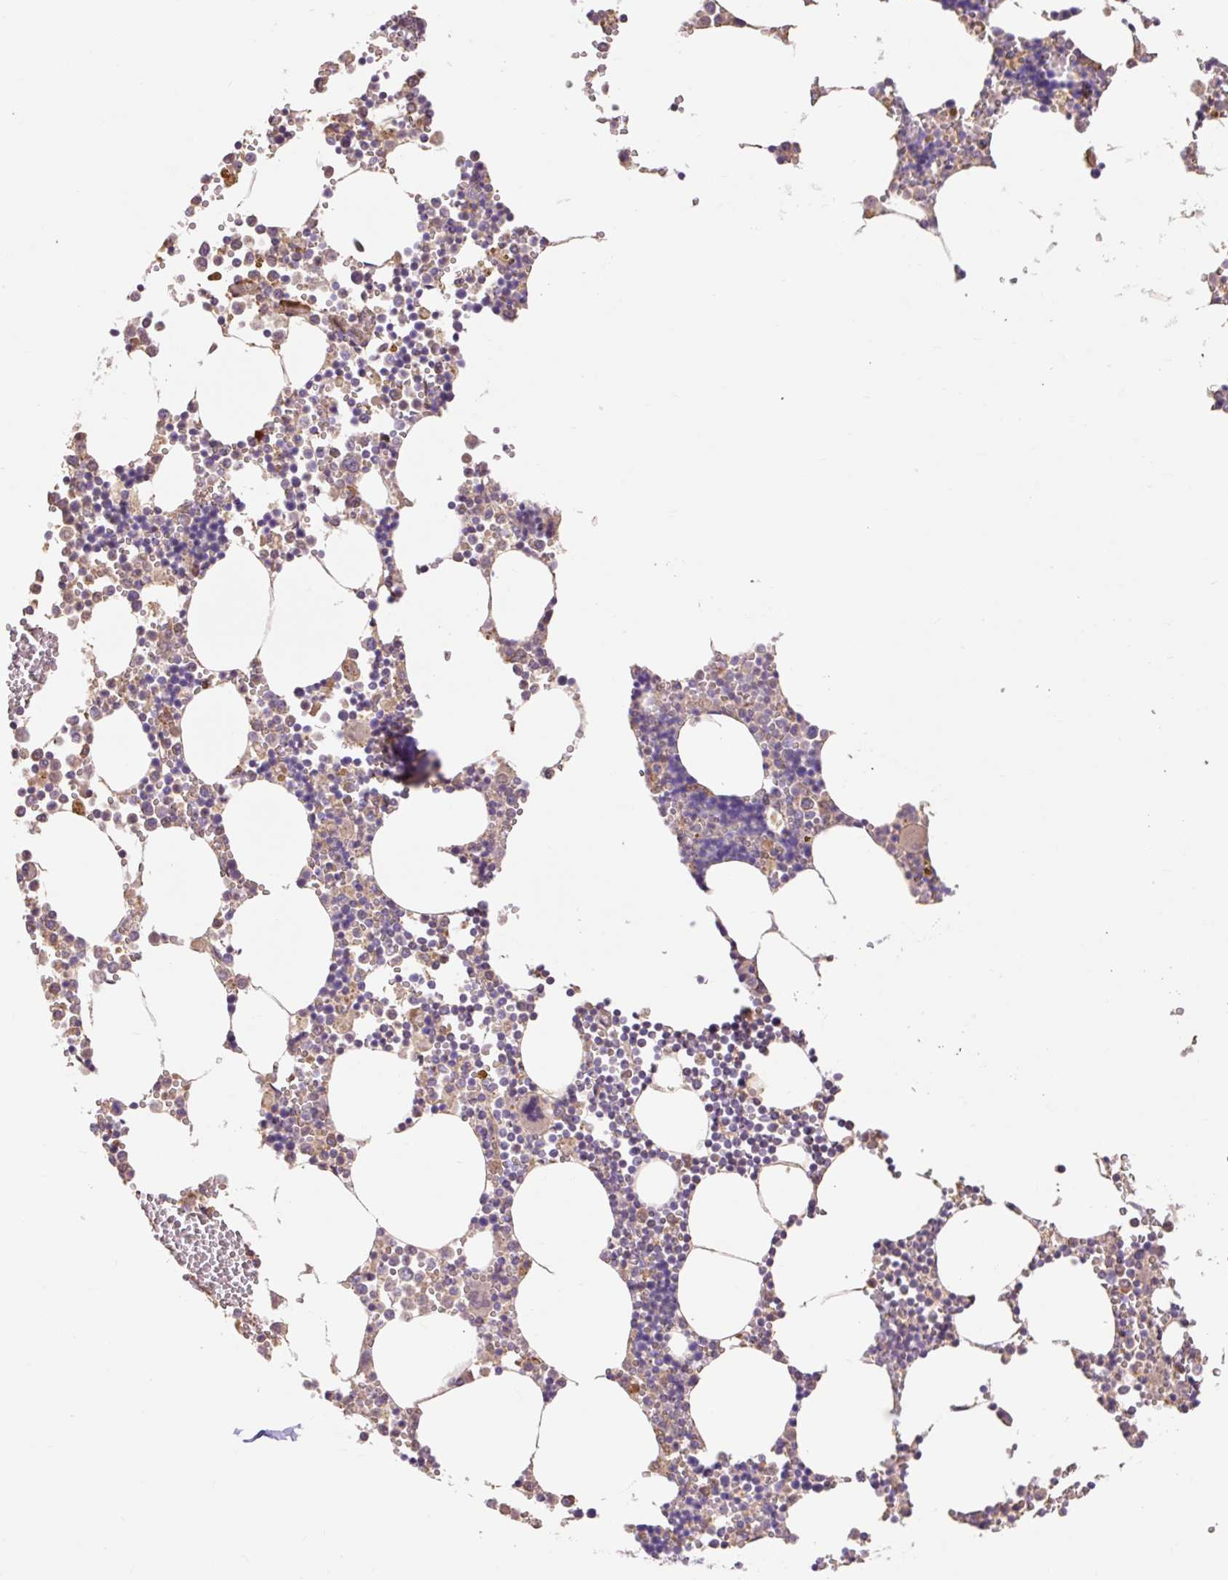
{"staining": {"intensity": "moderate", "quantity": "25%-75%", "location": "cytoplasmic/membranous"}, "tissue": "bone marrow", "cell_type": "Hematopoietic cells", "image_type": "normal", "snomed": [{"axis": "morphology", "description": "Normal tissue, NOS"}, {"axis": "topography", "description": "Bone marrow"}], "caption": "The image displays staining of unremarkable bone marrow, revealing moderate cytoplasmic/membranous protein staining (brown color) within hematopoietic cells.", "gene": "DESI1", "patient": {"sex": "male", "age": 54}}